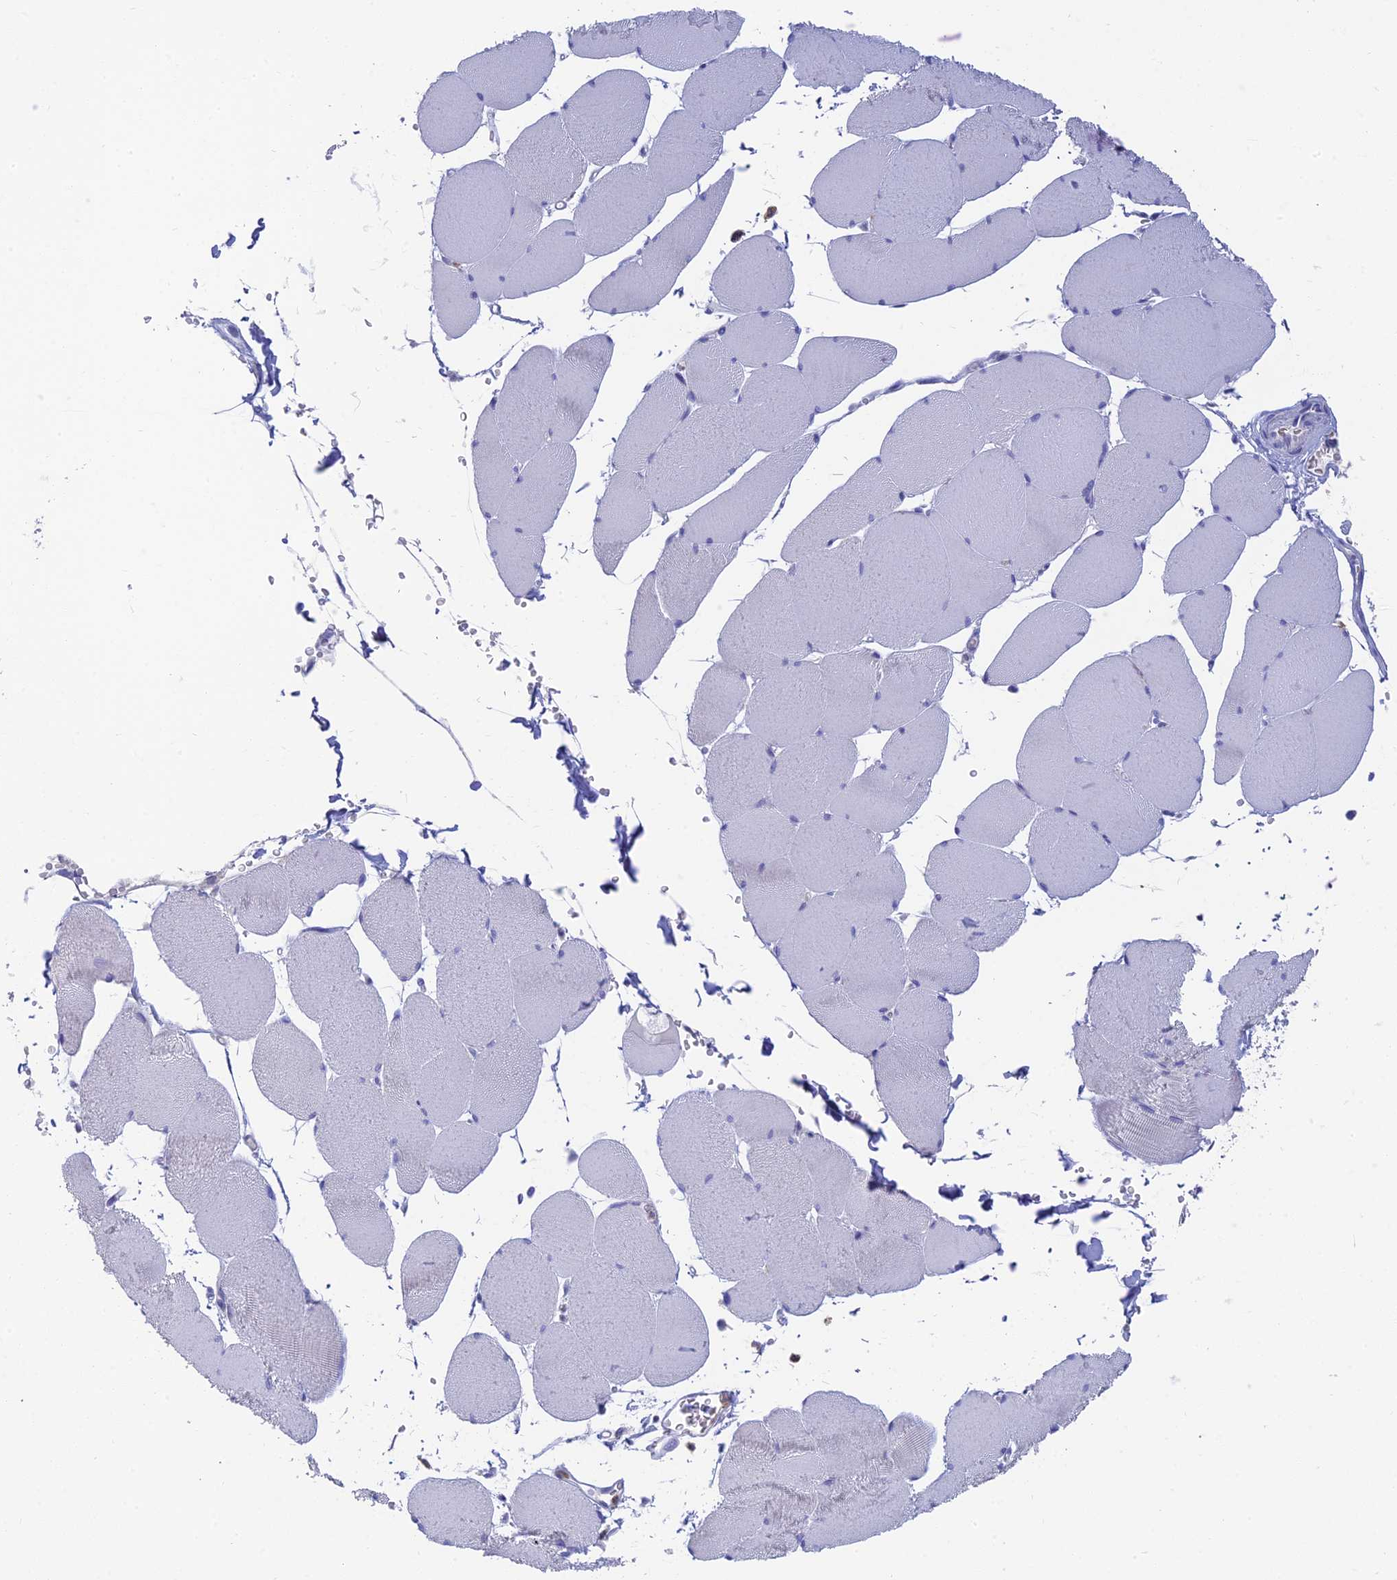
{"staining": {"intensity": "negative", "quantity": "none", "location": "none"}, "tissue": "skeletal muscle", "cell_type": "Myocytes", "image_type": "normal", "snomed": [{"axis": "morphology", "description": "Normal tissue, NOS"}, {"axis": "topography", "description": "Skeletal muscle"}, {"axis": "topography", "description": "Head-Neck"}], "caption": "A high-resolution image shows immunohistochemistry staining of benign skeletal muscle, which reveals no significant staining in myocytes.", "gene": "INTS13", "patient": {"sex": "male", "age": 66}}